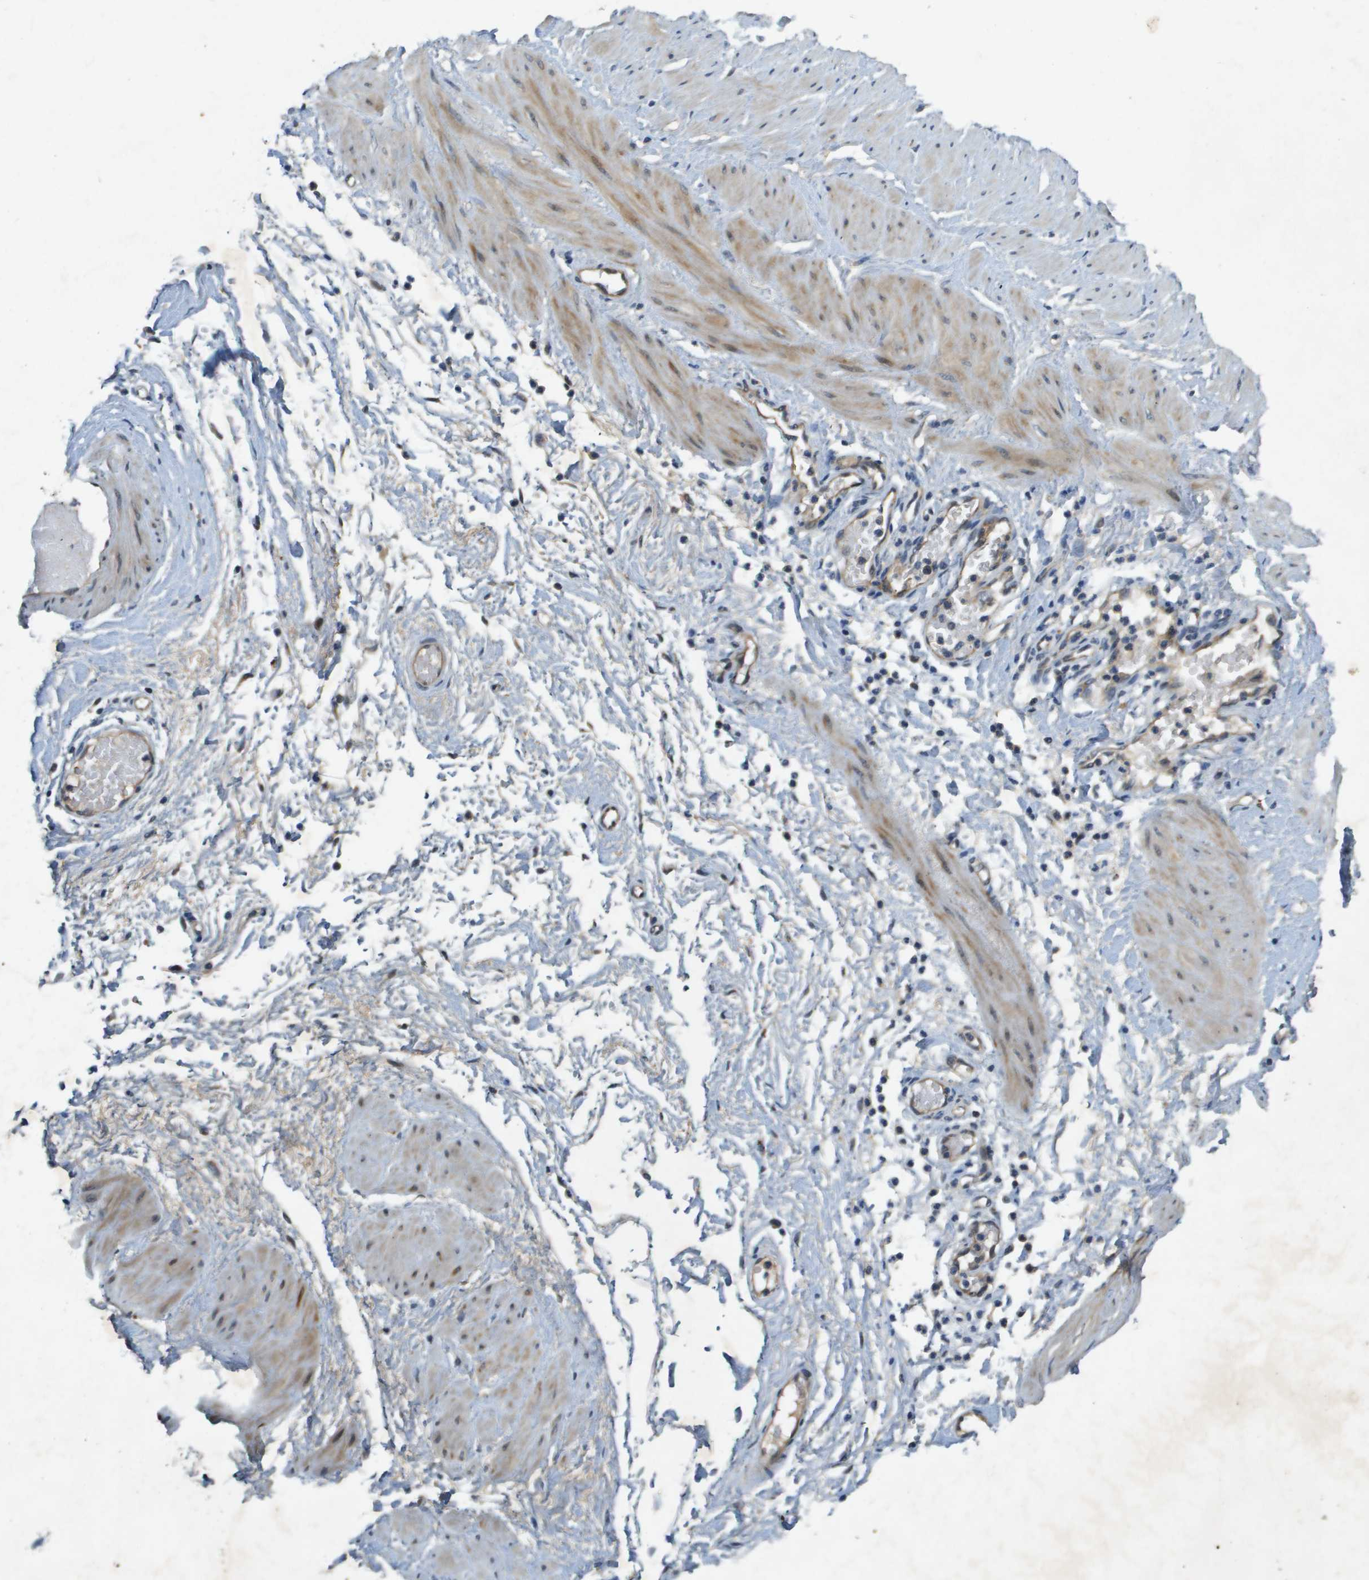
{"staining": {"intensity": "weak", "quantity": "<25%", "location": "cytoplasmic/membranous"}, "tissue": "adipose tissue", "cell_type": "Adipocytes", "image_type": "normal", "snomed": [{"axis": "morphology", "description": "Normal tissue, NOS"}, {"axis": "topography", "description": "Soft tissue"}, {"axis": "topography", "description": "Vascular tissue"}], "caption": "High magnification brightfield microscopy of benign adipose tissue stained with DAB (3,3'-diaminobenzidine) (brown) and counterstained with hematoxylin (blue): adipocytes show no significant positivity.", "gene": "PGAP3", "patient": {"sex": "female", "age": 35}}